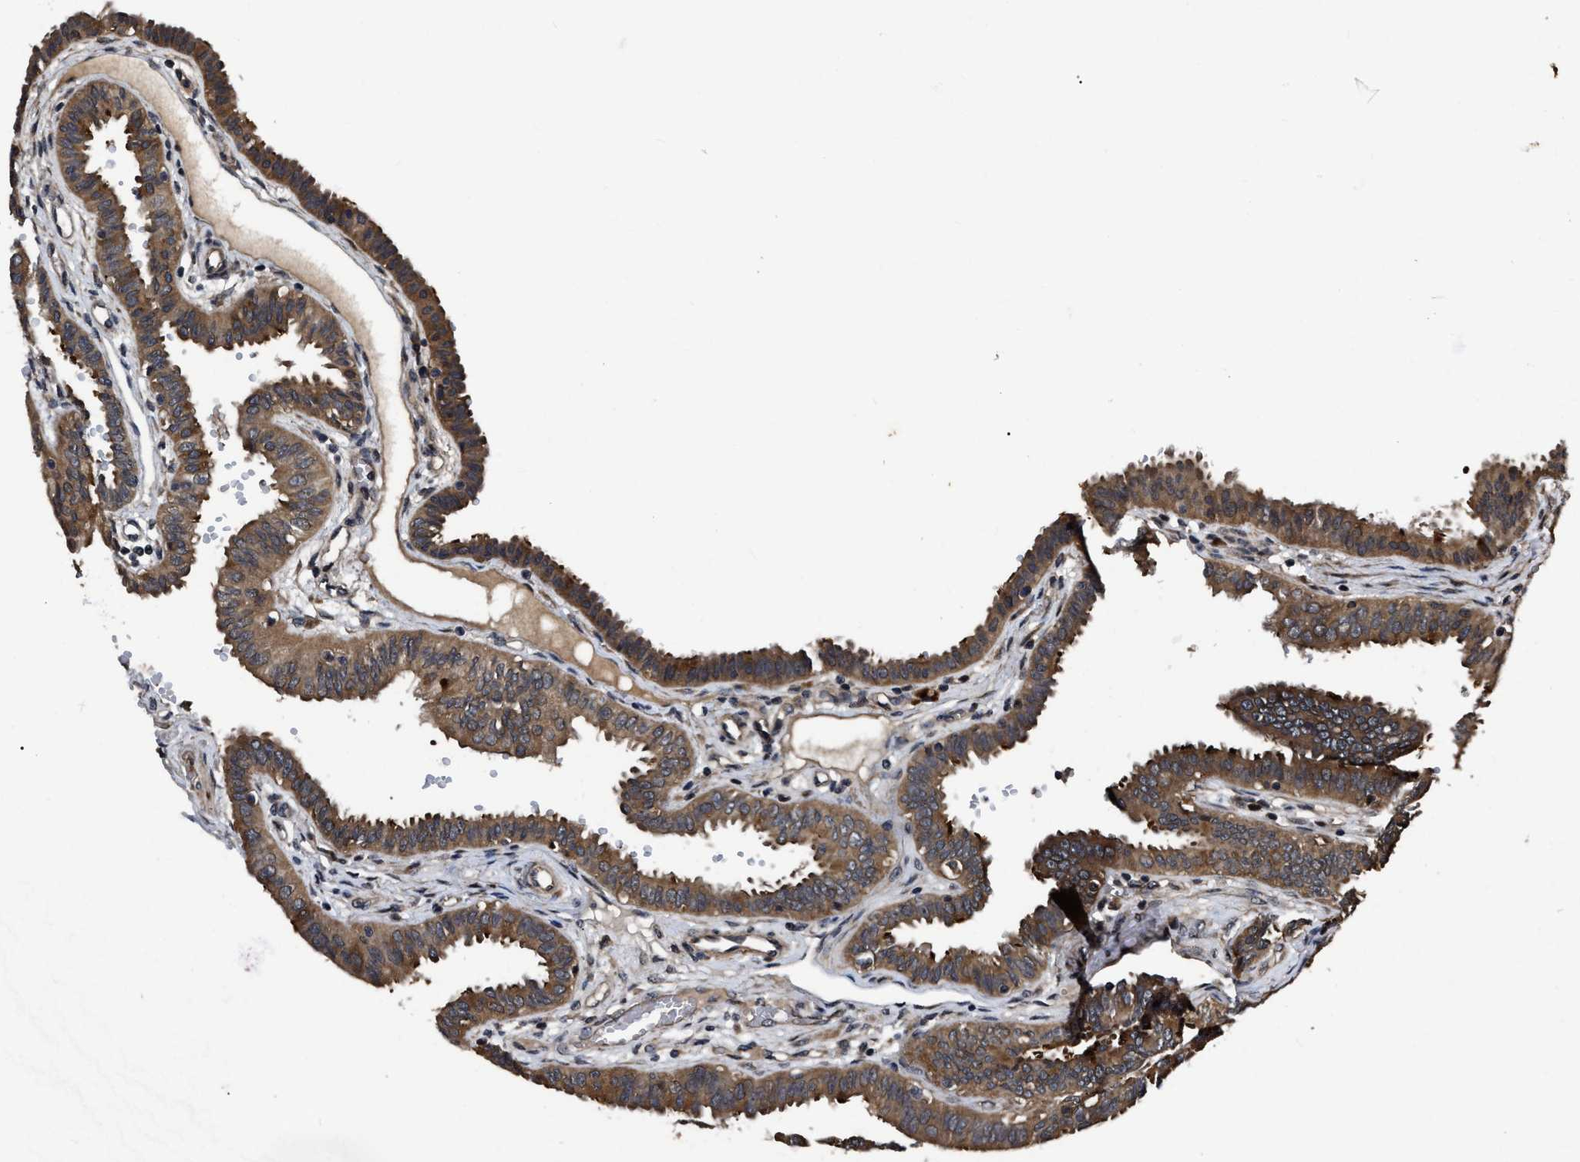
{"staining": {"intensity": "moderate", "quantity": ">75%", "location": "cytoplasmic/membranous"}, "tissue": "fallopian tube", "cell_type": "Glandular cells", "image_type": "normal", "snomed": [{"axis": "morphology", "description": "Normal tissue, NOS"}, {"axis": "topography", "description": "Fallopian tube"}, {"axis": "topography", "description": "Placenta"}], "caption": "The photomicrograph displays immunohistochemical staining of unremarkable fallopian tube. There is moderate cytoplasmic/membranous expression is present in approximately >75% of glandular cells.", "gene": "PPWD1", "patient": {"sex": "female", "age": 32}}